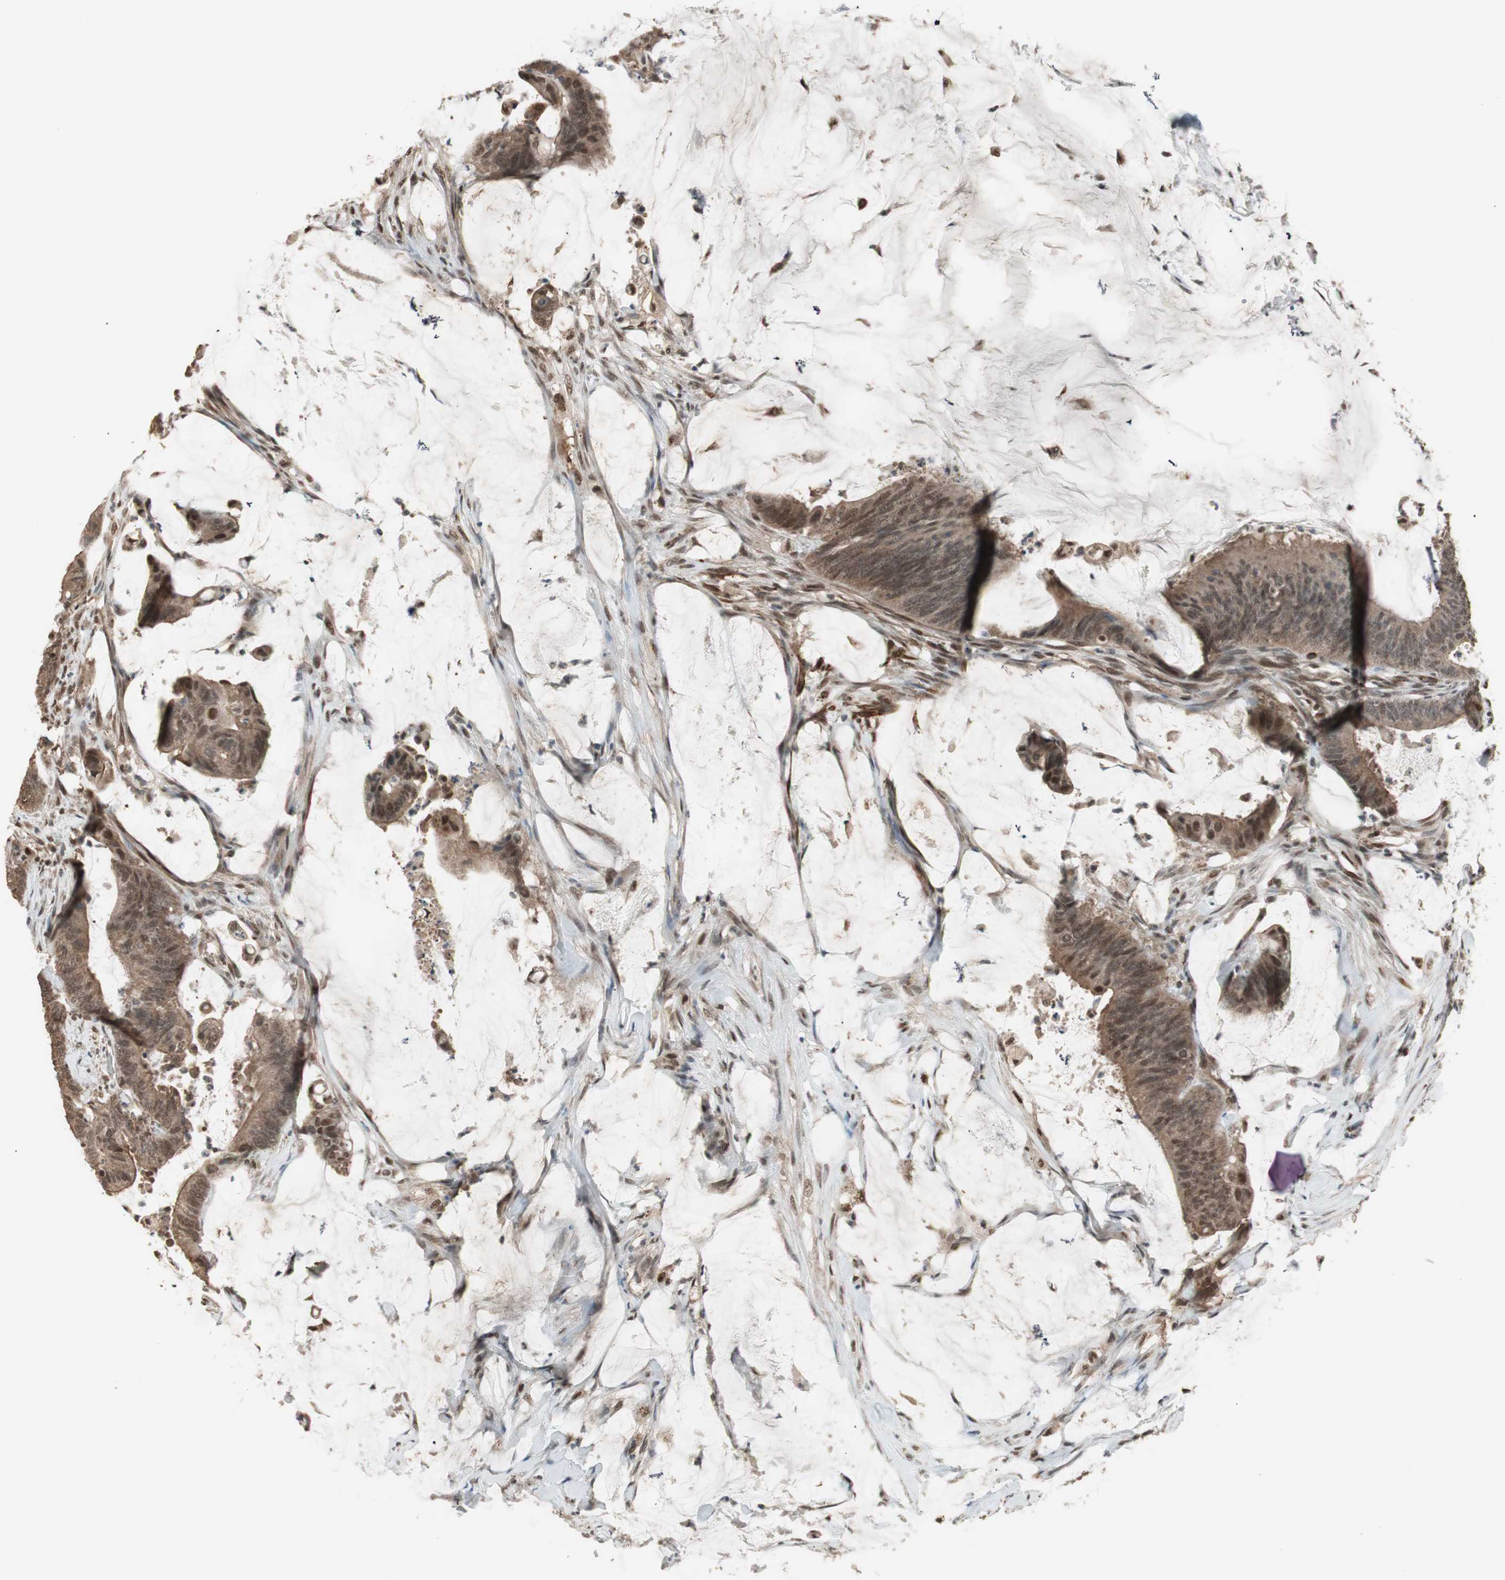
{"staining": {"intensity": "moderate", "quantity": ">75%", "location": "cytoplasmic/membranous,nuclear"}, "tissue": "colorectal cancer", "cell_type": "Tumor cells", "image_type": "cancer", "snomed": [{"axis": "morphology", "description": "Adenocarcinoma, NOS"}, {"axis": "topography", "description": "Rectum"}], "caption": "An IHC photomicrograph of tumor tissue is shown. Protein staining in brown highlights moderate cytoplasmic/membranous and nuclear positivity in adenocarcinoma (colorectal) within tumor cells.", "gene": "DRAP1", "patient": {"sex": "female", "age": 66}}